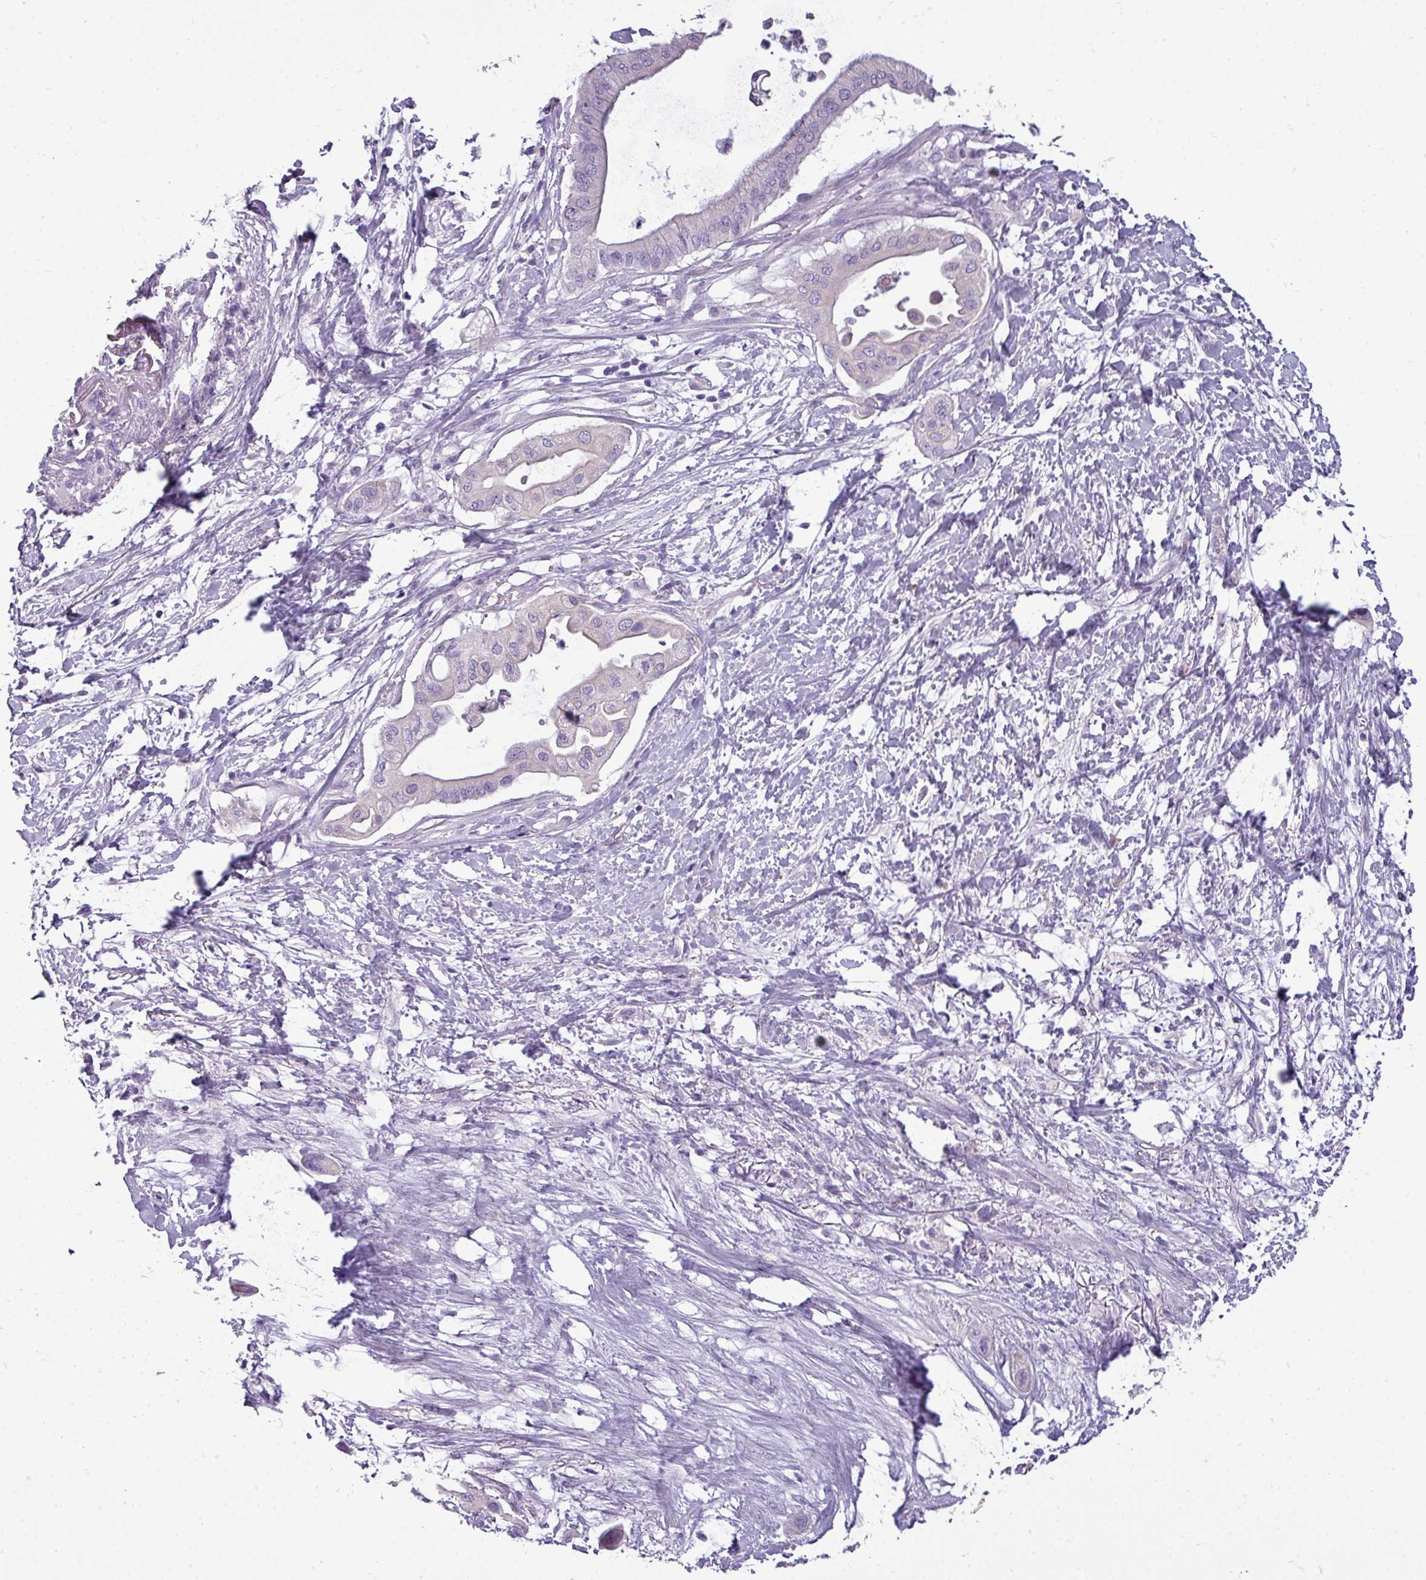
{"staining": {"intensity": "negative", "quantity": "none", "location": "none"}, "tissue": "pancreatic cancer", "cell_type": "Tumor cells", "image_type": "cancer", "snomed": [{"axis": "morphology", "description": "Adenocarcinoma, NOS"}, {"axis": "topography", "description": "Pancreas"}], "caption": "The IHC photomicrograph has no significant positivity in tumor cells of pancreatic cancer tissue. The staining is performed using DAB brown chromogen with nuclei counter-stained in using hematoxylin.", "gene": "DNAAF9", "patient": {"sex": "male", "age": 68}}